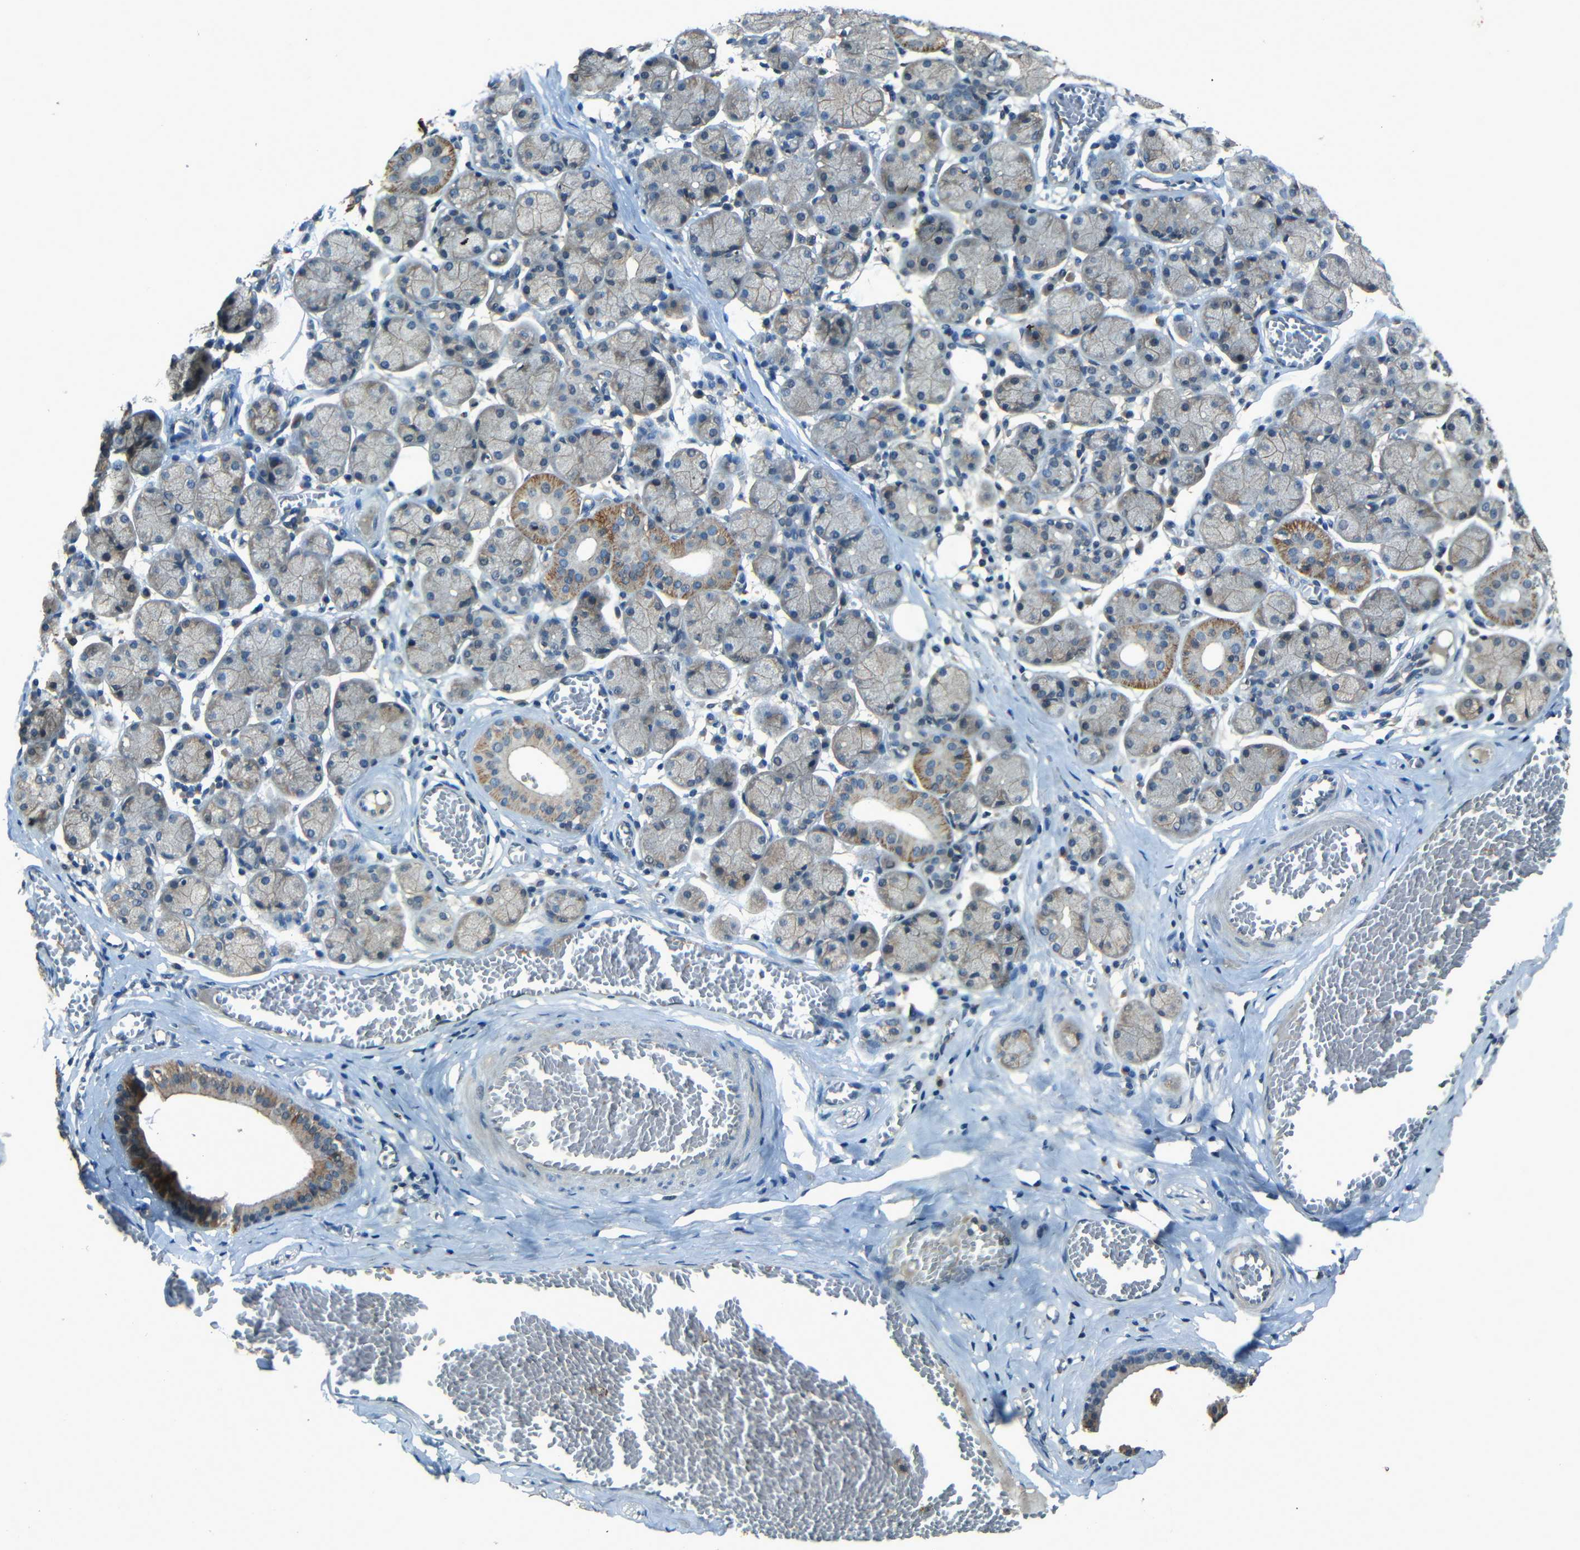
{"staining": {"intensity": "moderate", "quantity": "<25%", "location": "cytoplasmic/membranous"}, "tissue": "salivary gland", "cell_type": "Glandular cells", "image_type": "normal", "snomed": [{"axis": "morphology", "description": "Normal tissue, NOS"}, {"axis": "topography", "description": "Salivary gland"}], "caption": "Salivary gland stained for a protein (brown) shows moderate cytoplasmic/membranous positive positivity in about <25% of glandular cells.", "gene": "SLA", "patient": {"sex": "female", "age": 24}}